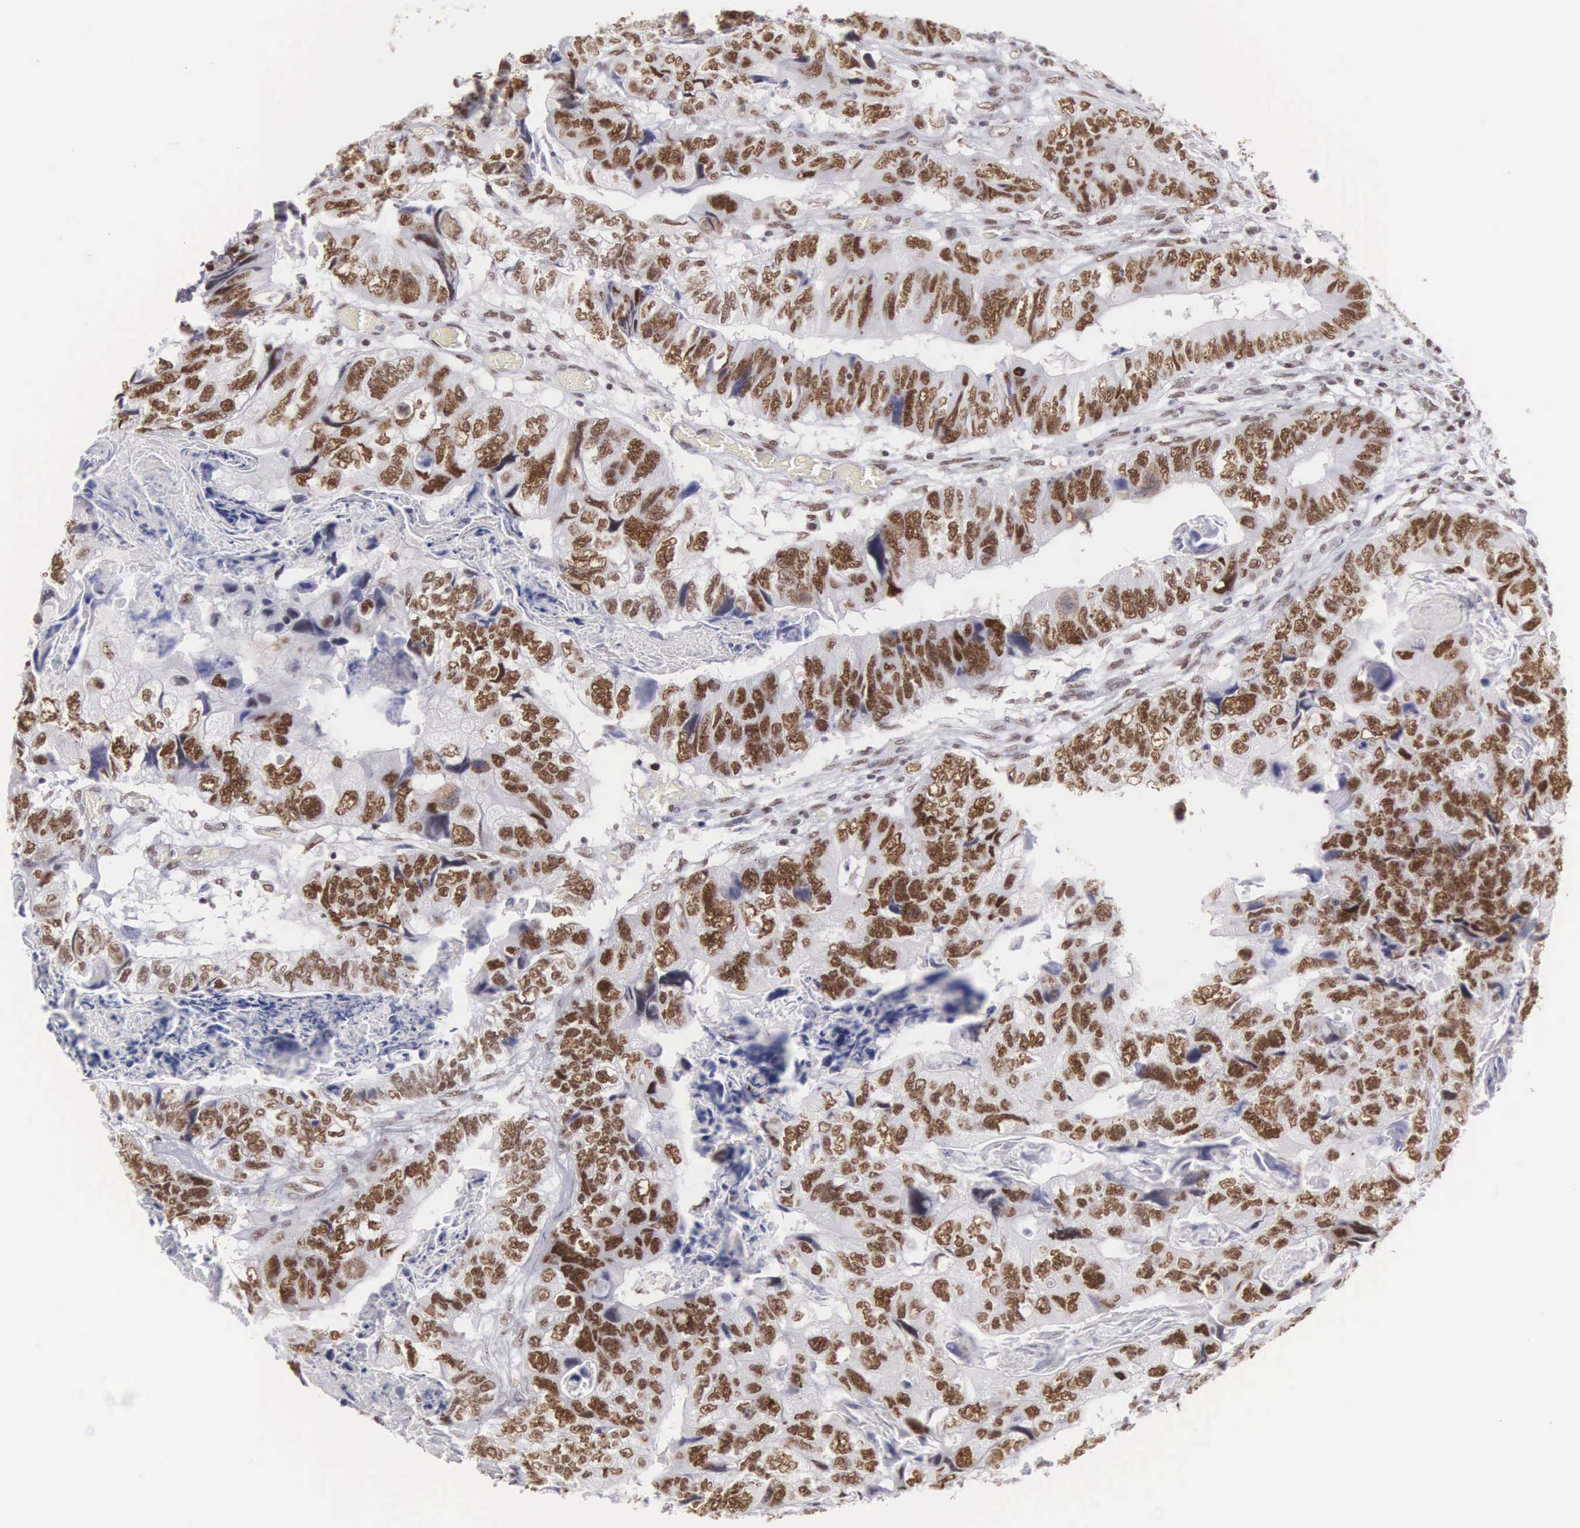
{"staining": {"intensity": "strong", "quantity": ">75%", "location": "nuclear"}, "tissue": "colorectal cancer", "cell_type": "Tumor cells", "image_type": "cancer", "snomed": [{"axis": "morphology", "description": "Adenocarcinoma, NOS"}, {"axis": "topography", "description": "Rectum"}], "caption": "About >75% of tumor cells in colorectal adenocarcinoma show strong nuclear protein expression as visualized by brown immunohistochemical staining.", "gene": "CSTF2", "patient": {"sex": "female", "age": 82}}